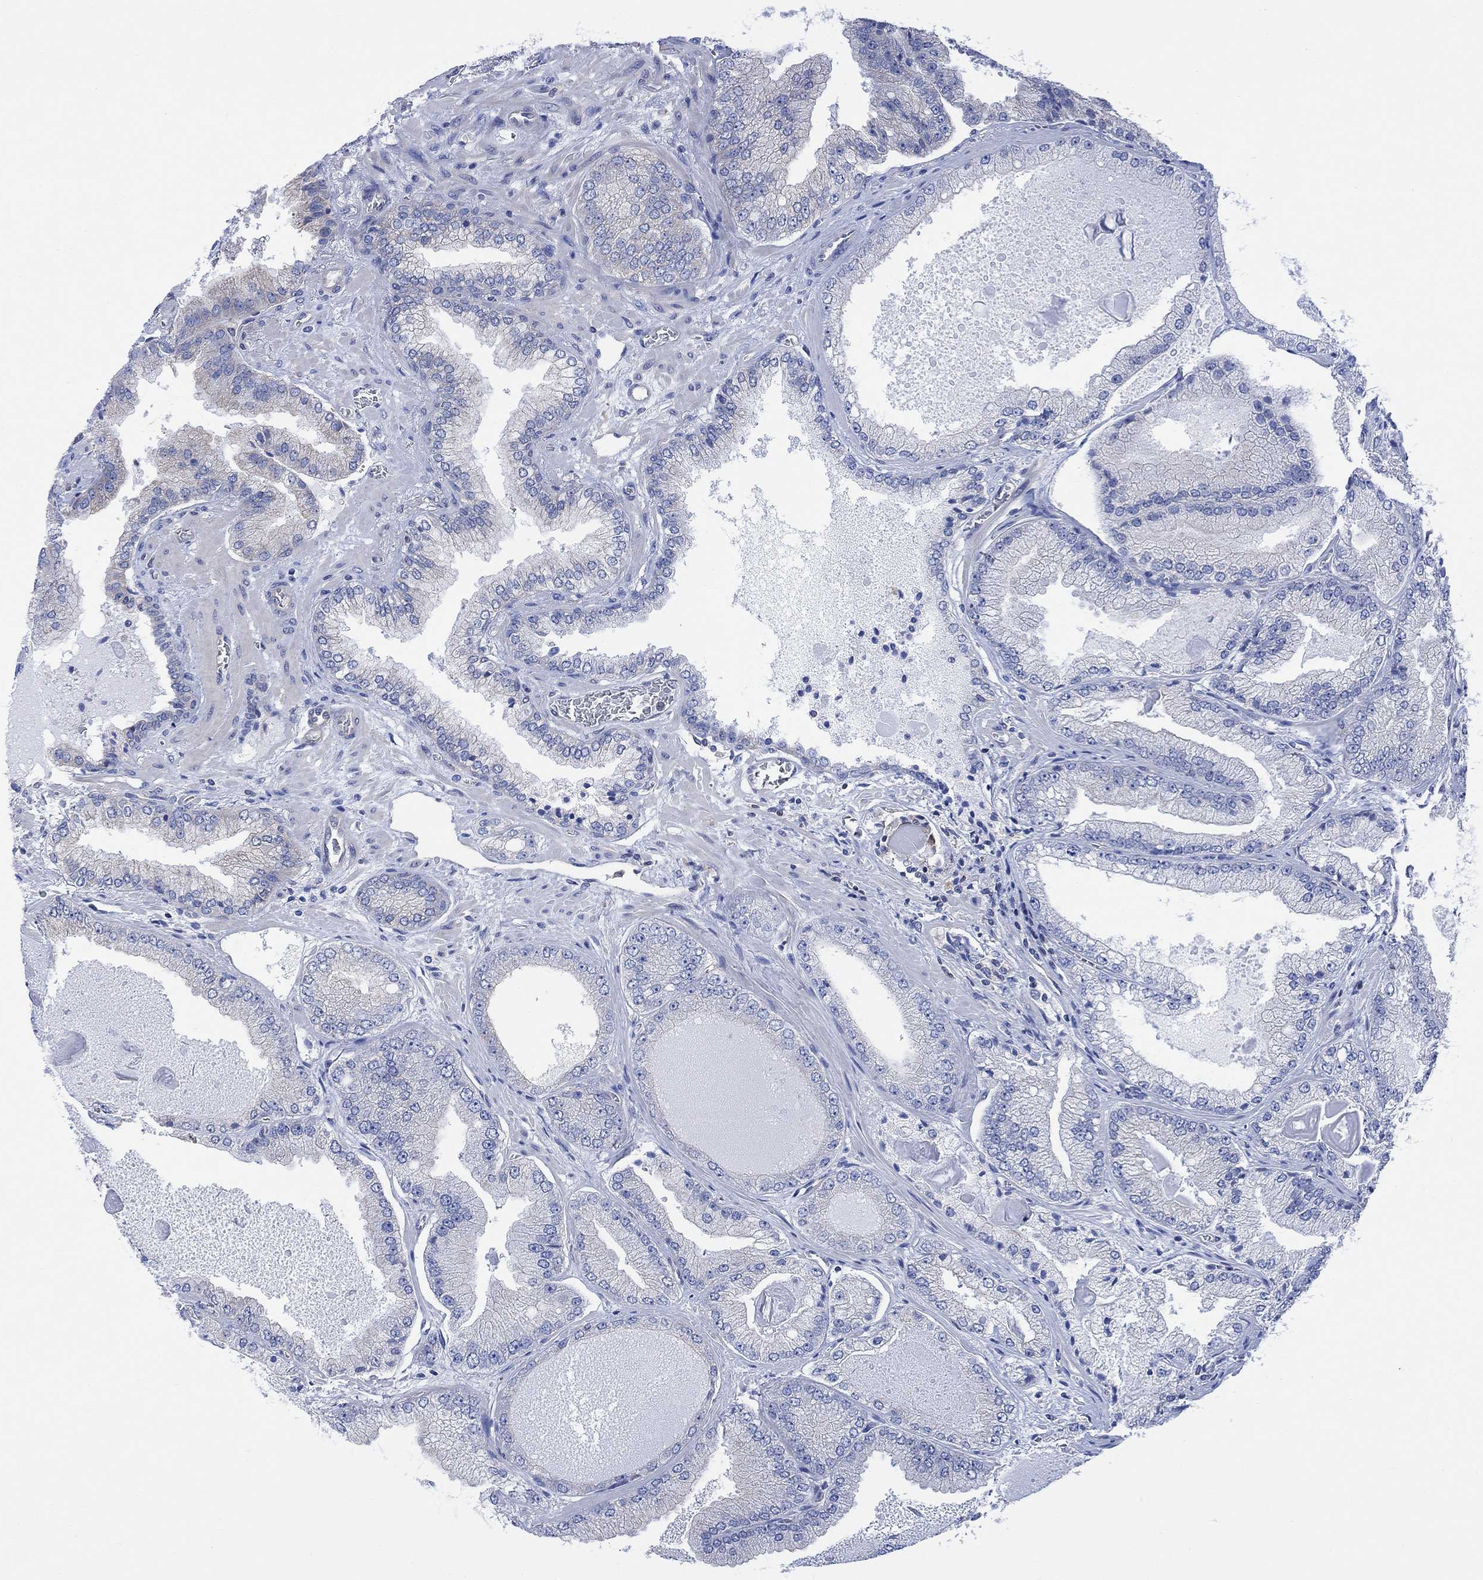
{"staining": {"intensity": "negative", "quantity": "none", "location": "none"}, "tissue": "prostate cancer", "cell_type": "Tumor cells", "image_type": "cancer", "snomed": [{"axis": "morphology", "description": "Adenocarcinoma, Low grade"}, {"axis": "topography", "description": "Prostate"}], "caption": "IHC micrograph of prostate low-grade adenocarcinoma stained for a protein (brown), which demonstrates no positivity in tumor cells.", "gene": "GBP5", "patient": {"sex": "male", "age": 72}}